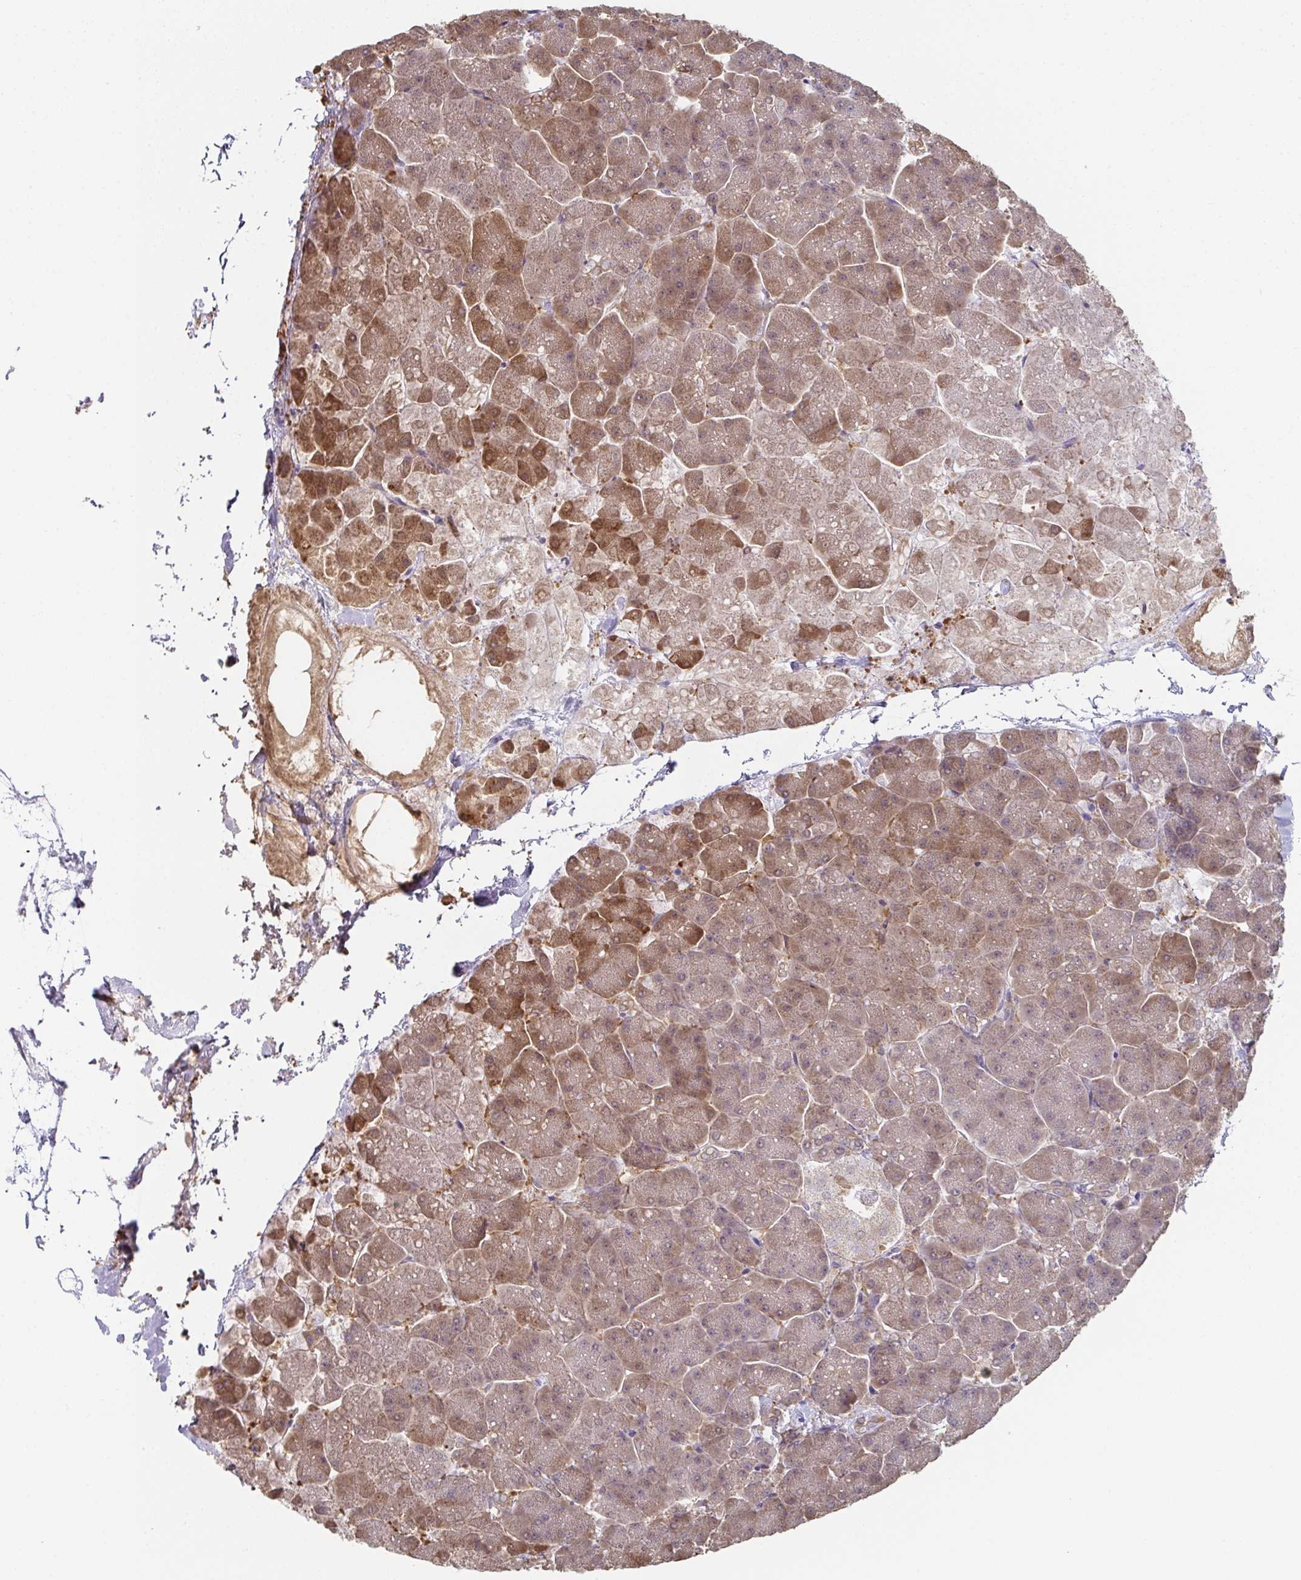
{"staining": {"intensity": "weak", "quantity": ">75%", "location": "cytoplasmic/membranous,nuclear"}, "tissue": "pancreas", "cell_type": "Exocrine glandular cells", "image_type": "normal", "snomed": [{"axis": "morphology", "description": "Normal tissue, NOS"}, {"axis": "topography", "description": "Pancreas"}, {"axis": "topography", "description": "Peripheral nerve tissue"}], "caption": "Immunohistochemical staining of benign human pancreas shows low levels of weak cytoplasmic/membranous,nuclear positivity in approximately >75% of exocrine glandular cells.", "gene": "RBP1", "patient": {"sex": "male", "age": 54}}